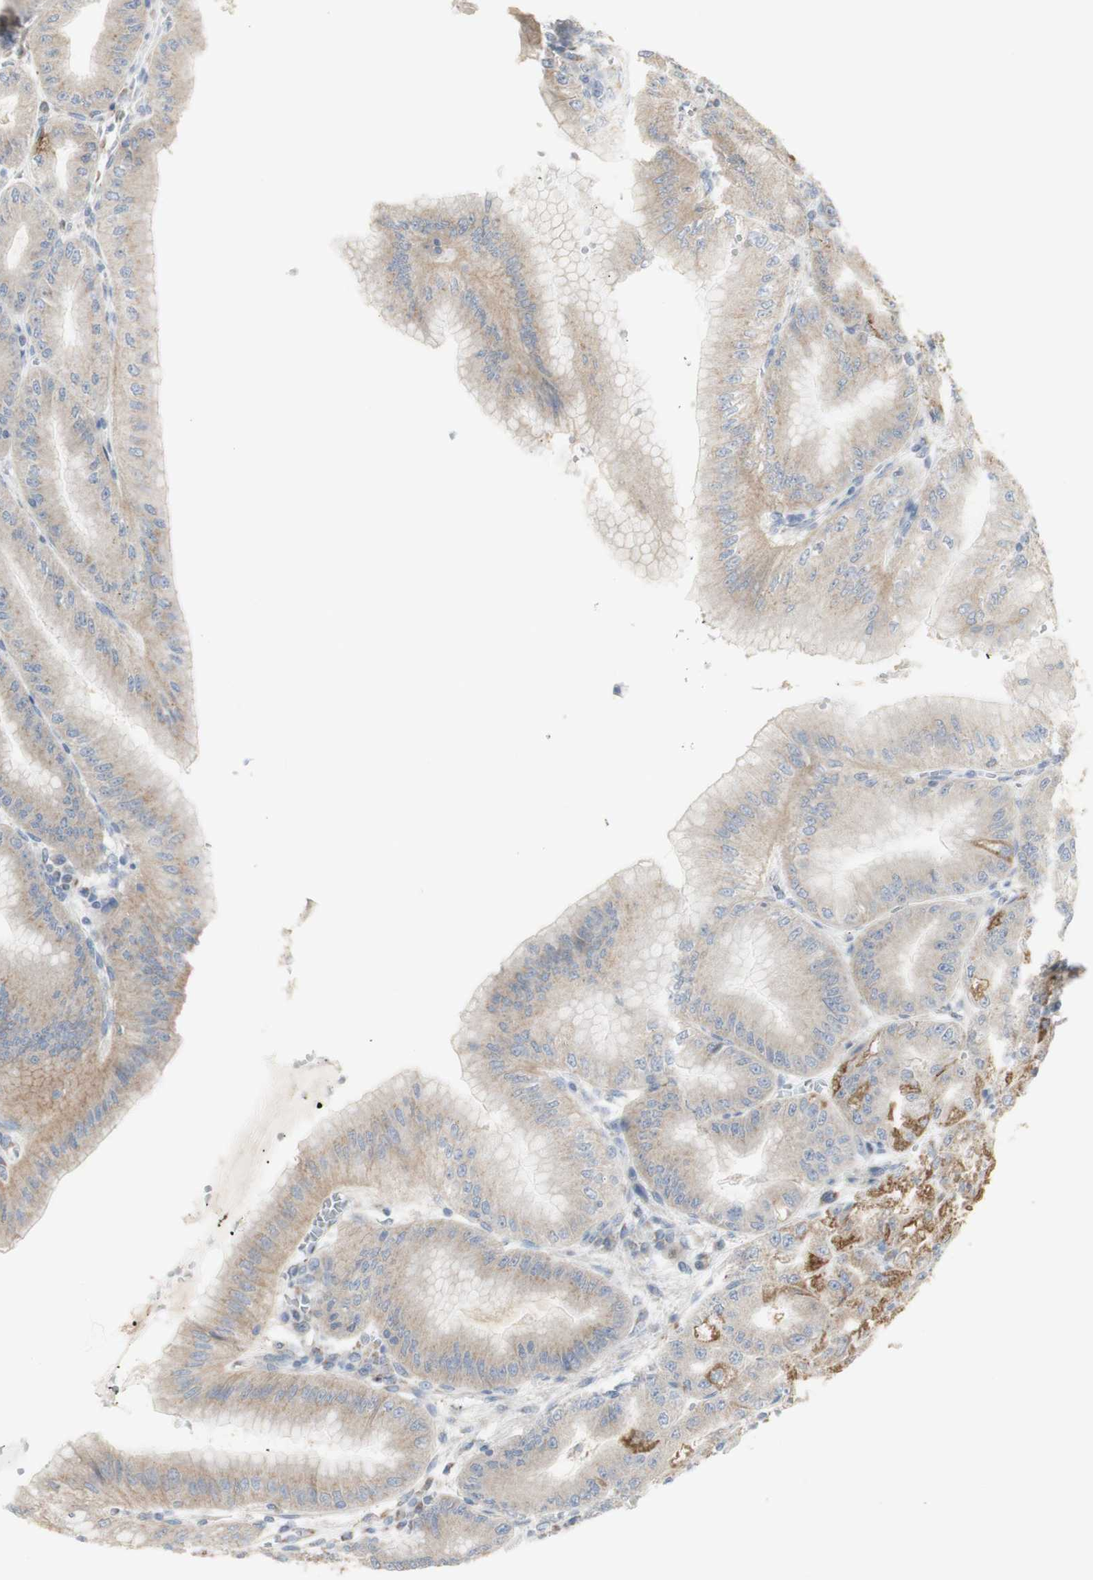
{"staining": {"intensity": "strong", "quantity": "25%-75%", "location": "cytoplasmic/membranous"}, "tissue": "stomach", "cell_type": "Glandular cells", "image_type": "normal", "snomed": [{"axis": "morphology", "description": "Normal tissue, NOS"}, {"axis": "topography", "description": "Stomach, lower"}], "caption": "Protein expression analysis of unremarkable stomach demonstrates strong cytoplasmic/membranous positivity in approximately 25%-75% of glandular cells. (brown staining indicates protein expression, while blue staining denotes nuclei).", "gene": "C3orf52", "patient": {"sex": "male", "age": 71}}